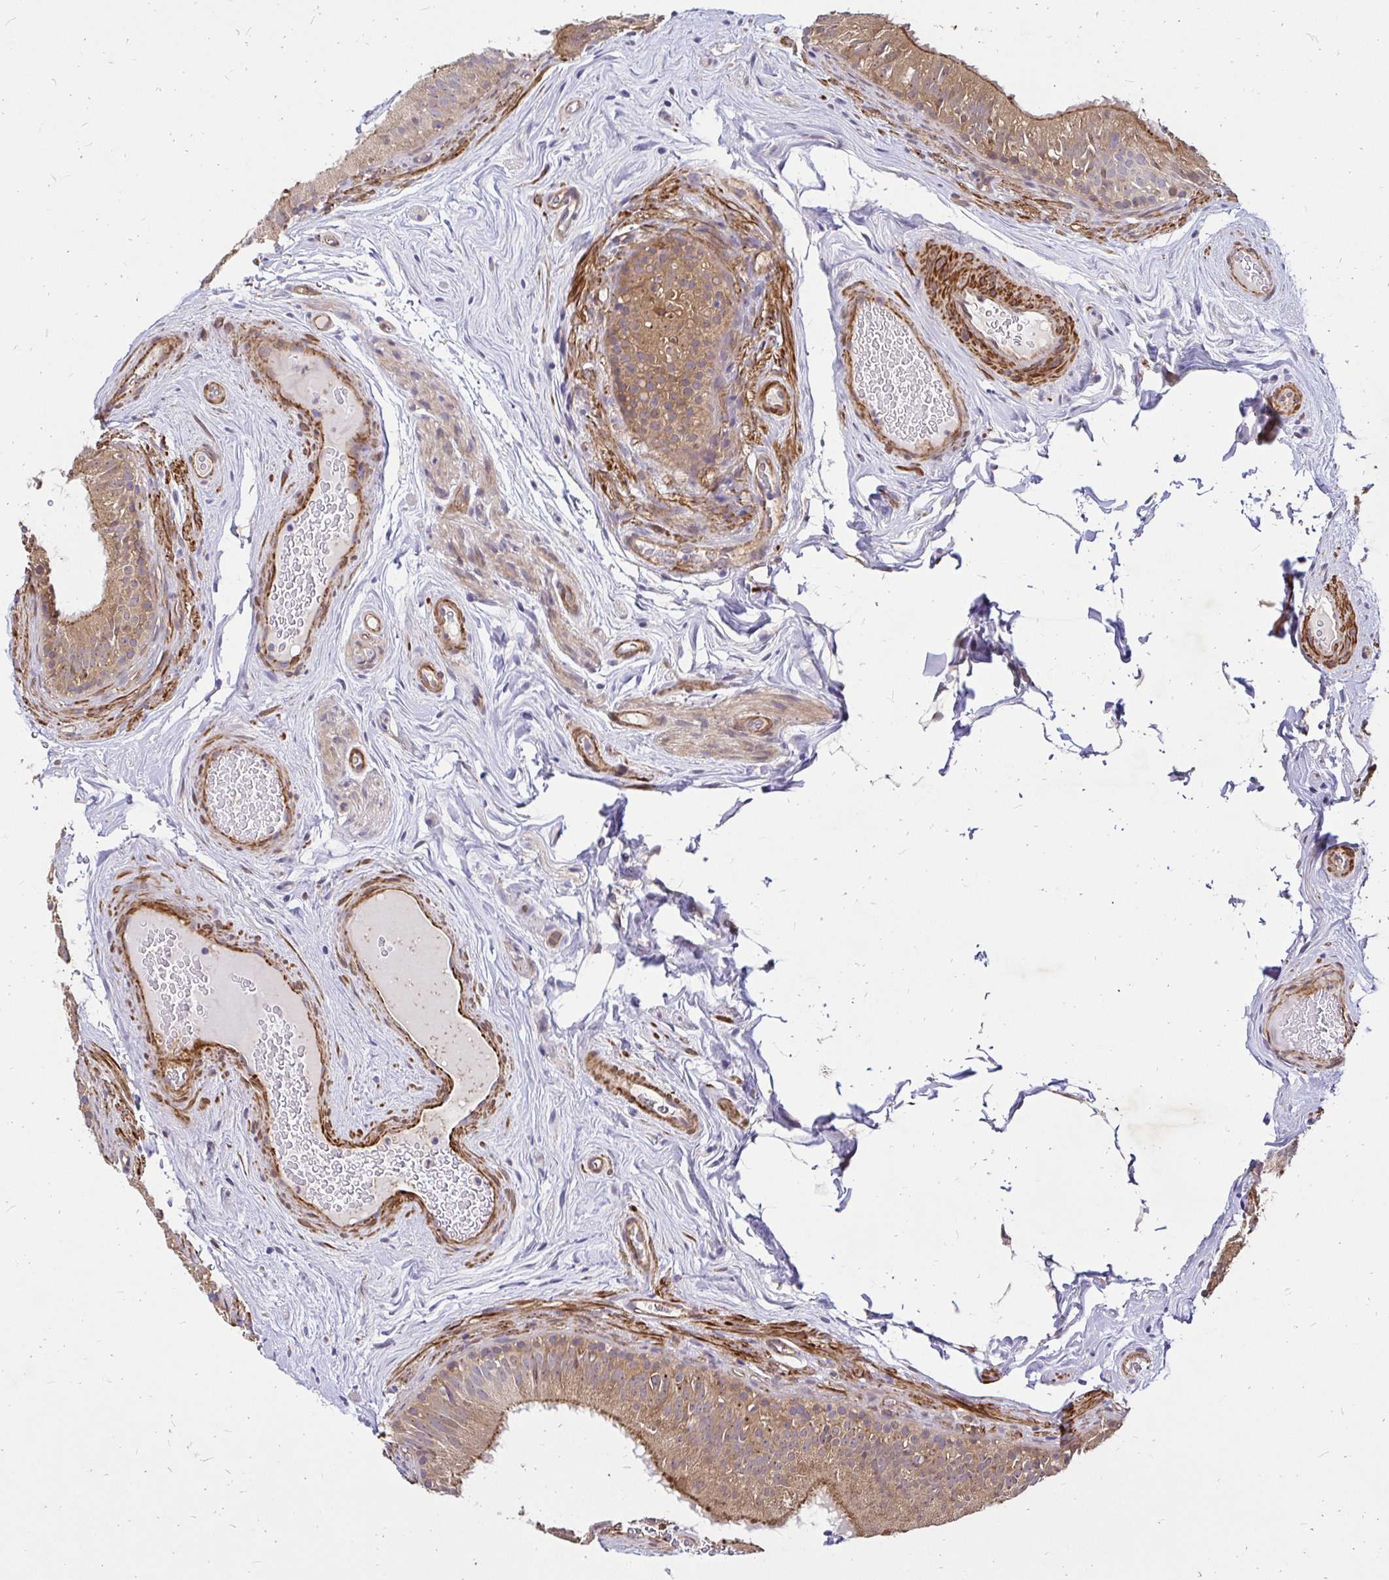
{"staining": {"intensity": "moderate", "quantity": ">75%", "location": "cytoplasmic/membranous"}, "tissue": "epididymis", "cell_type": "Glandular cells", "image_type": "normal", "snomed": [{"axis": "morphology", "description": "Normal tissue, NOS"}, {"axis": "topography", "description": "Epididymis"}], "caption": "Glandular cells reveal moderate cytoplasmic/membranous expression in approximately >75% of cells in normal epididymis.", "gene": "YAP1", "patient": {"sex": "male", "age": 44}}